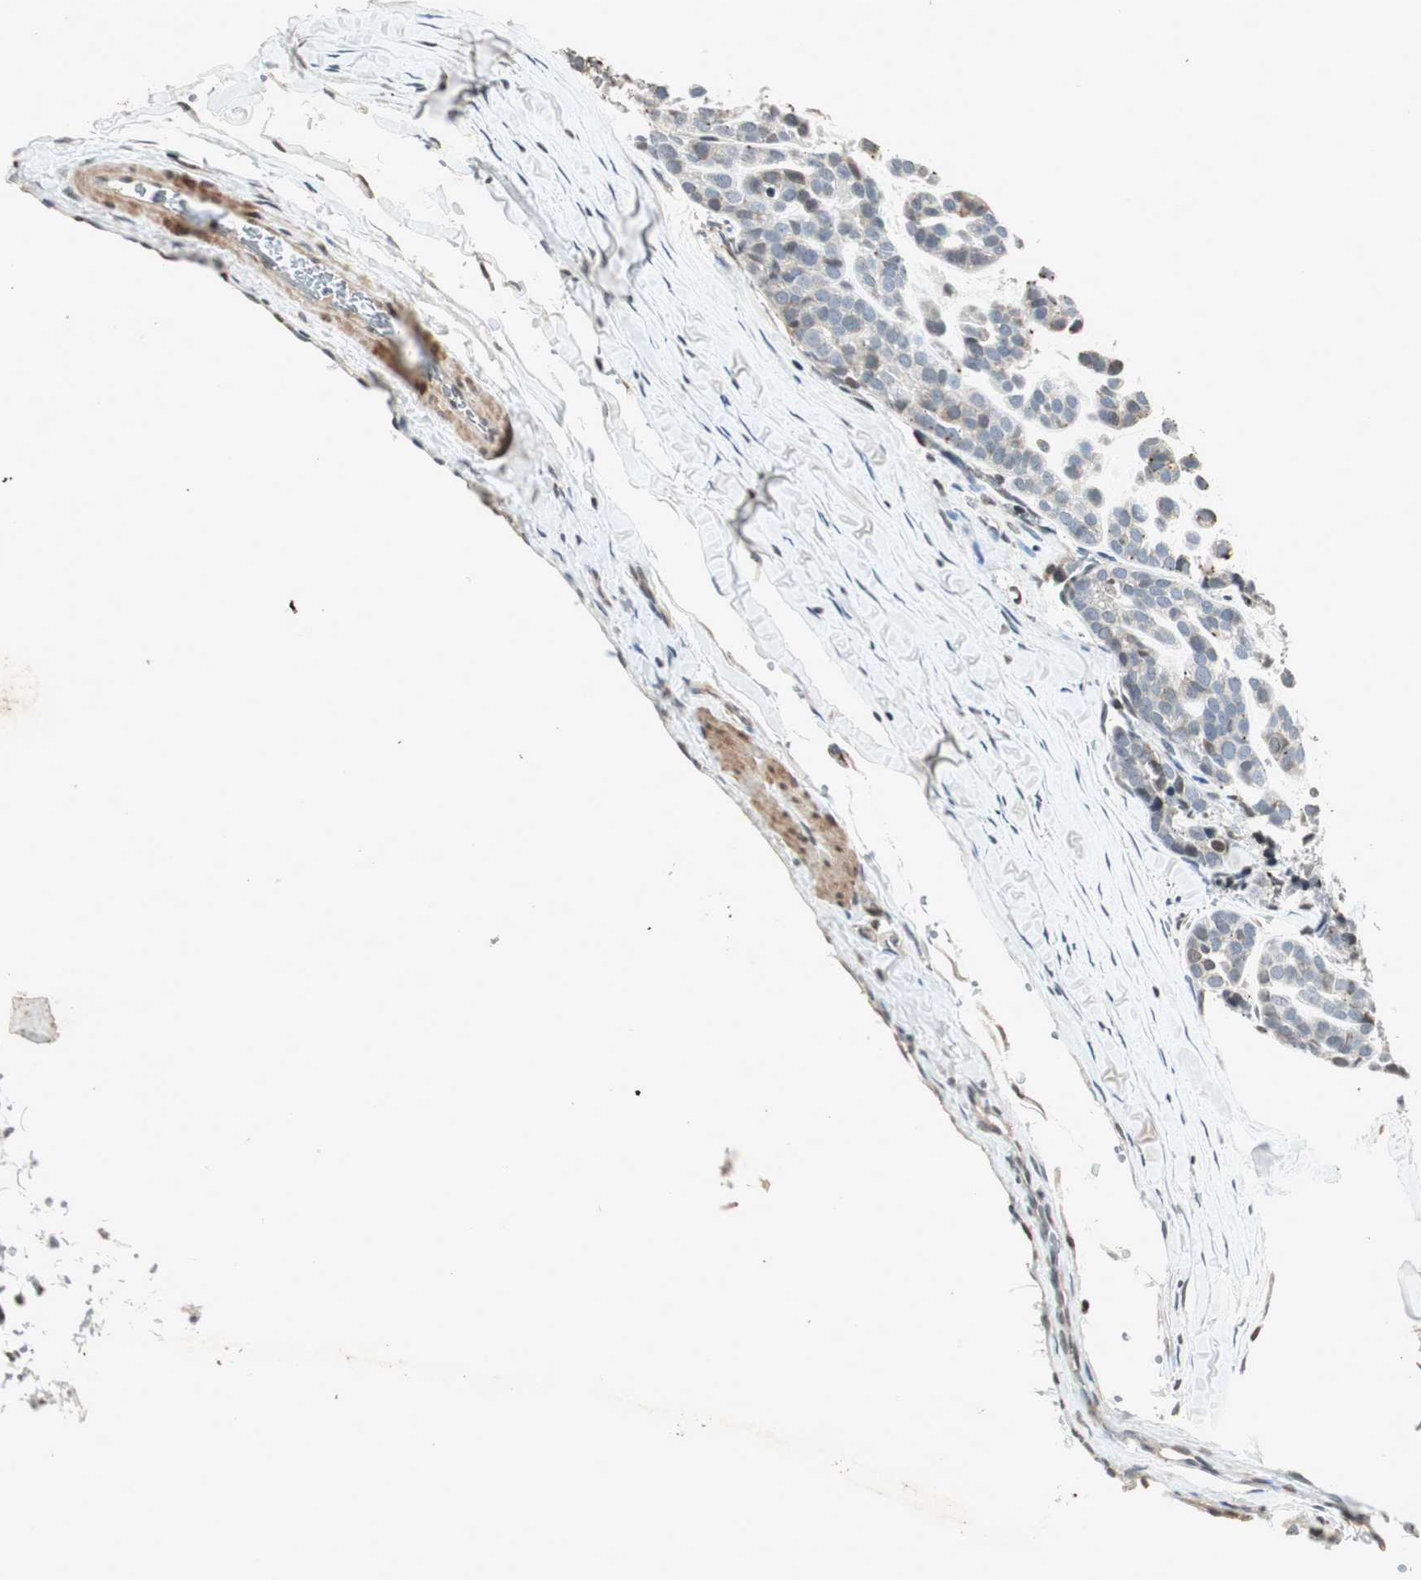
{"staining": {"intensity": "negative", "quantity": "none", "location": "none"}, "tissue": "head and neck cancer", "cell_type": "Tumor cells", "image_type": "cancer", "snomed": [{"axis": "morphology", "description": "Adenocarcinoma, NOS"}, {"axis": "morphology", "description": "Adenoma, NOS"}, {"axis": "topography", "description": "Head-Neck"}], "caption": "IHC histopathology image of neoplastic tissue: head and neck adenoma stained with DAB displays no significant protein expression in tumor cells.", "gene": "PRKG1", "patient": {"sex": "female", "age": 55}}